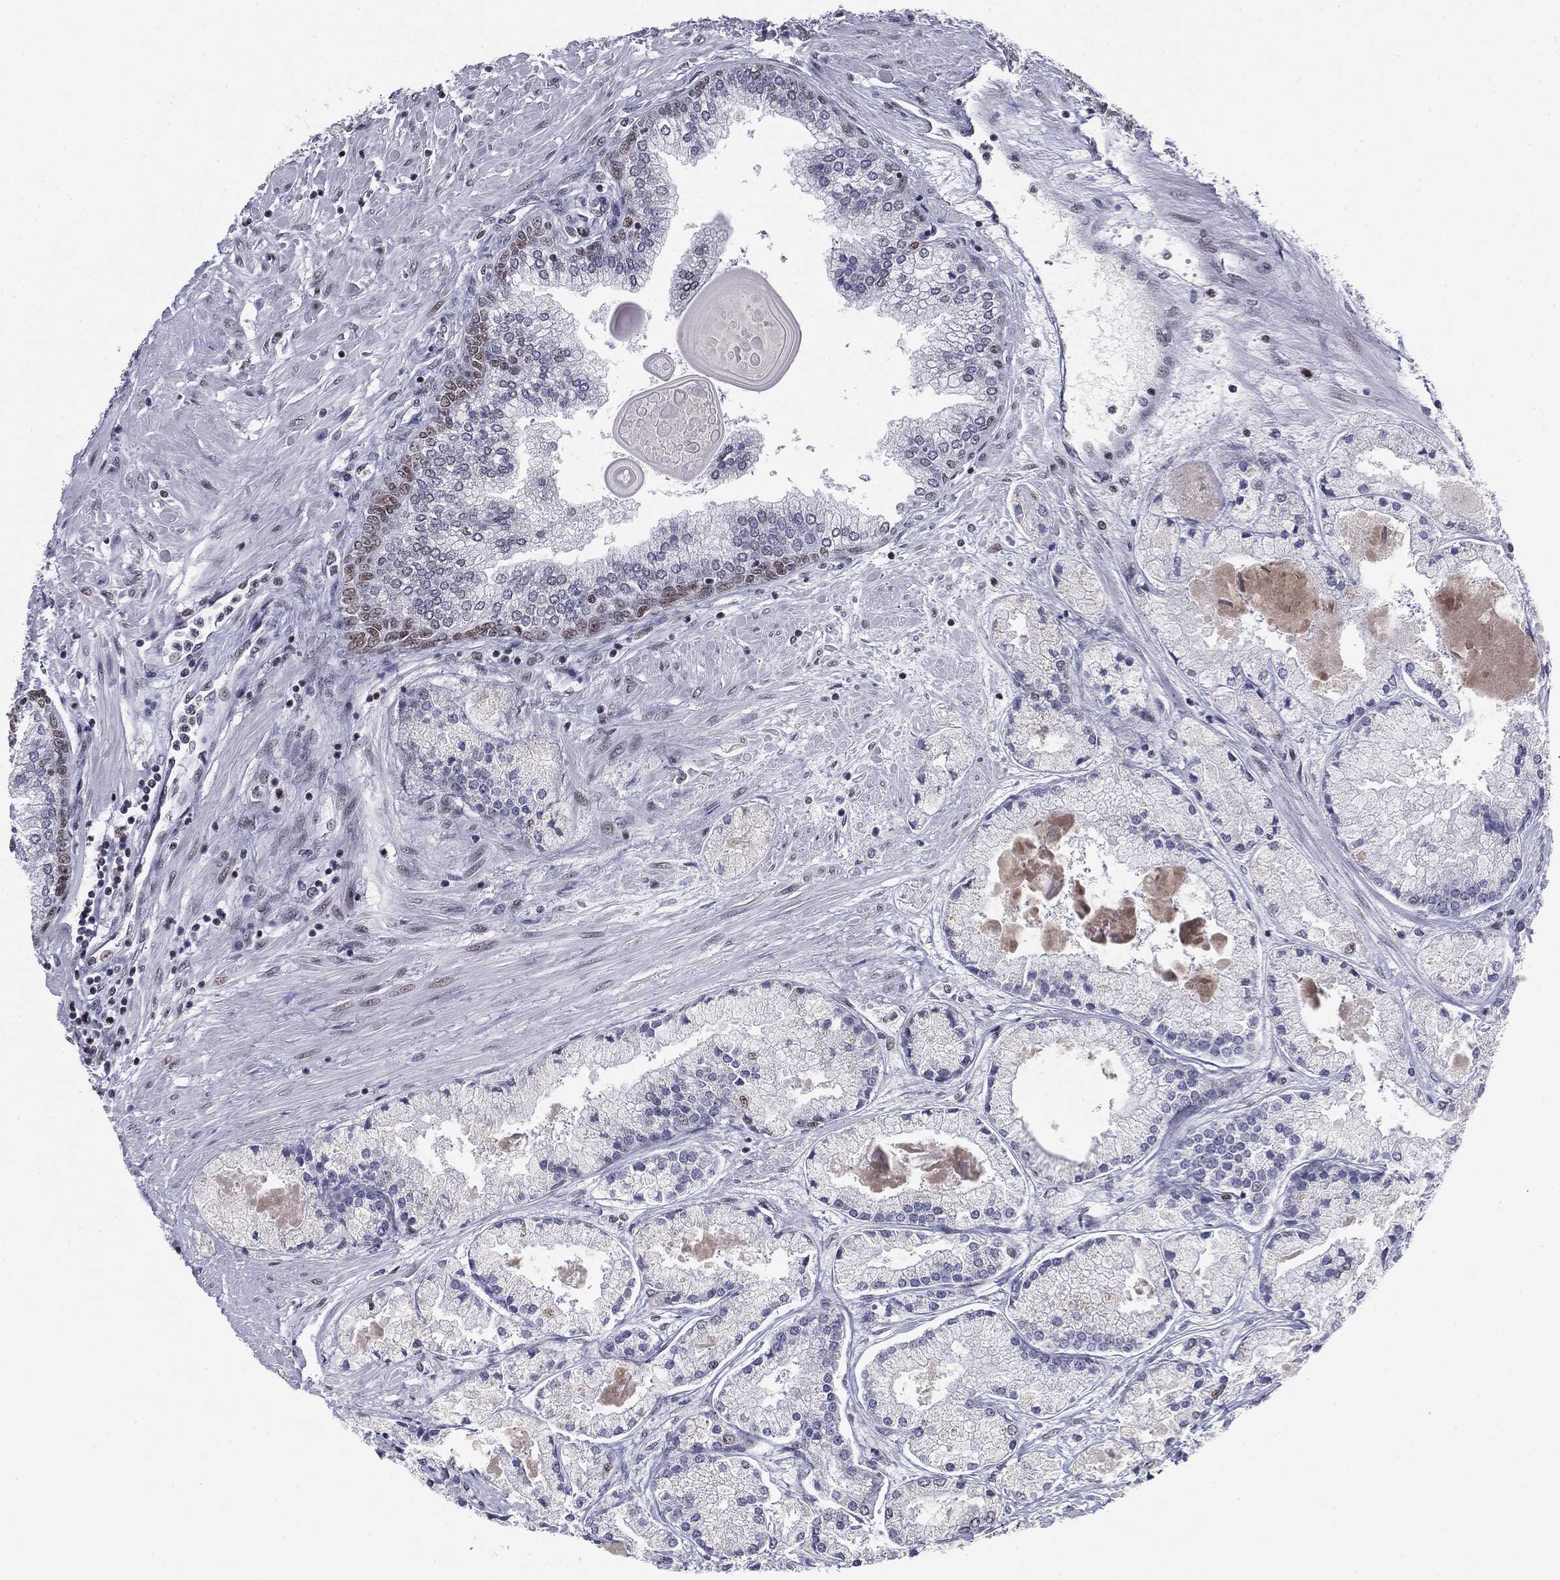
{"staining": {"intensity": "moderate", "quantity": "<25%", "location": "nuclear"}, "tissue": "prostate cancer", "cell_type": "Tumor cells", "image_type": "cancer", "snomed": [{"axis": "morphology", "description": "Adenocarcinoma, High grade"}, {"axis": "topography", "description": "Prostate"}], "caption": "About <25% of tumor cells in prostate cancer show moderate nuclear protein expression as visualized by brown immunohistochemical staining.", "gene": "MDC1", "patient": {"sex": "male", "age": 67}}